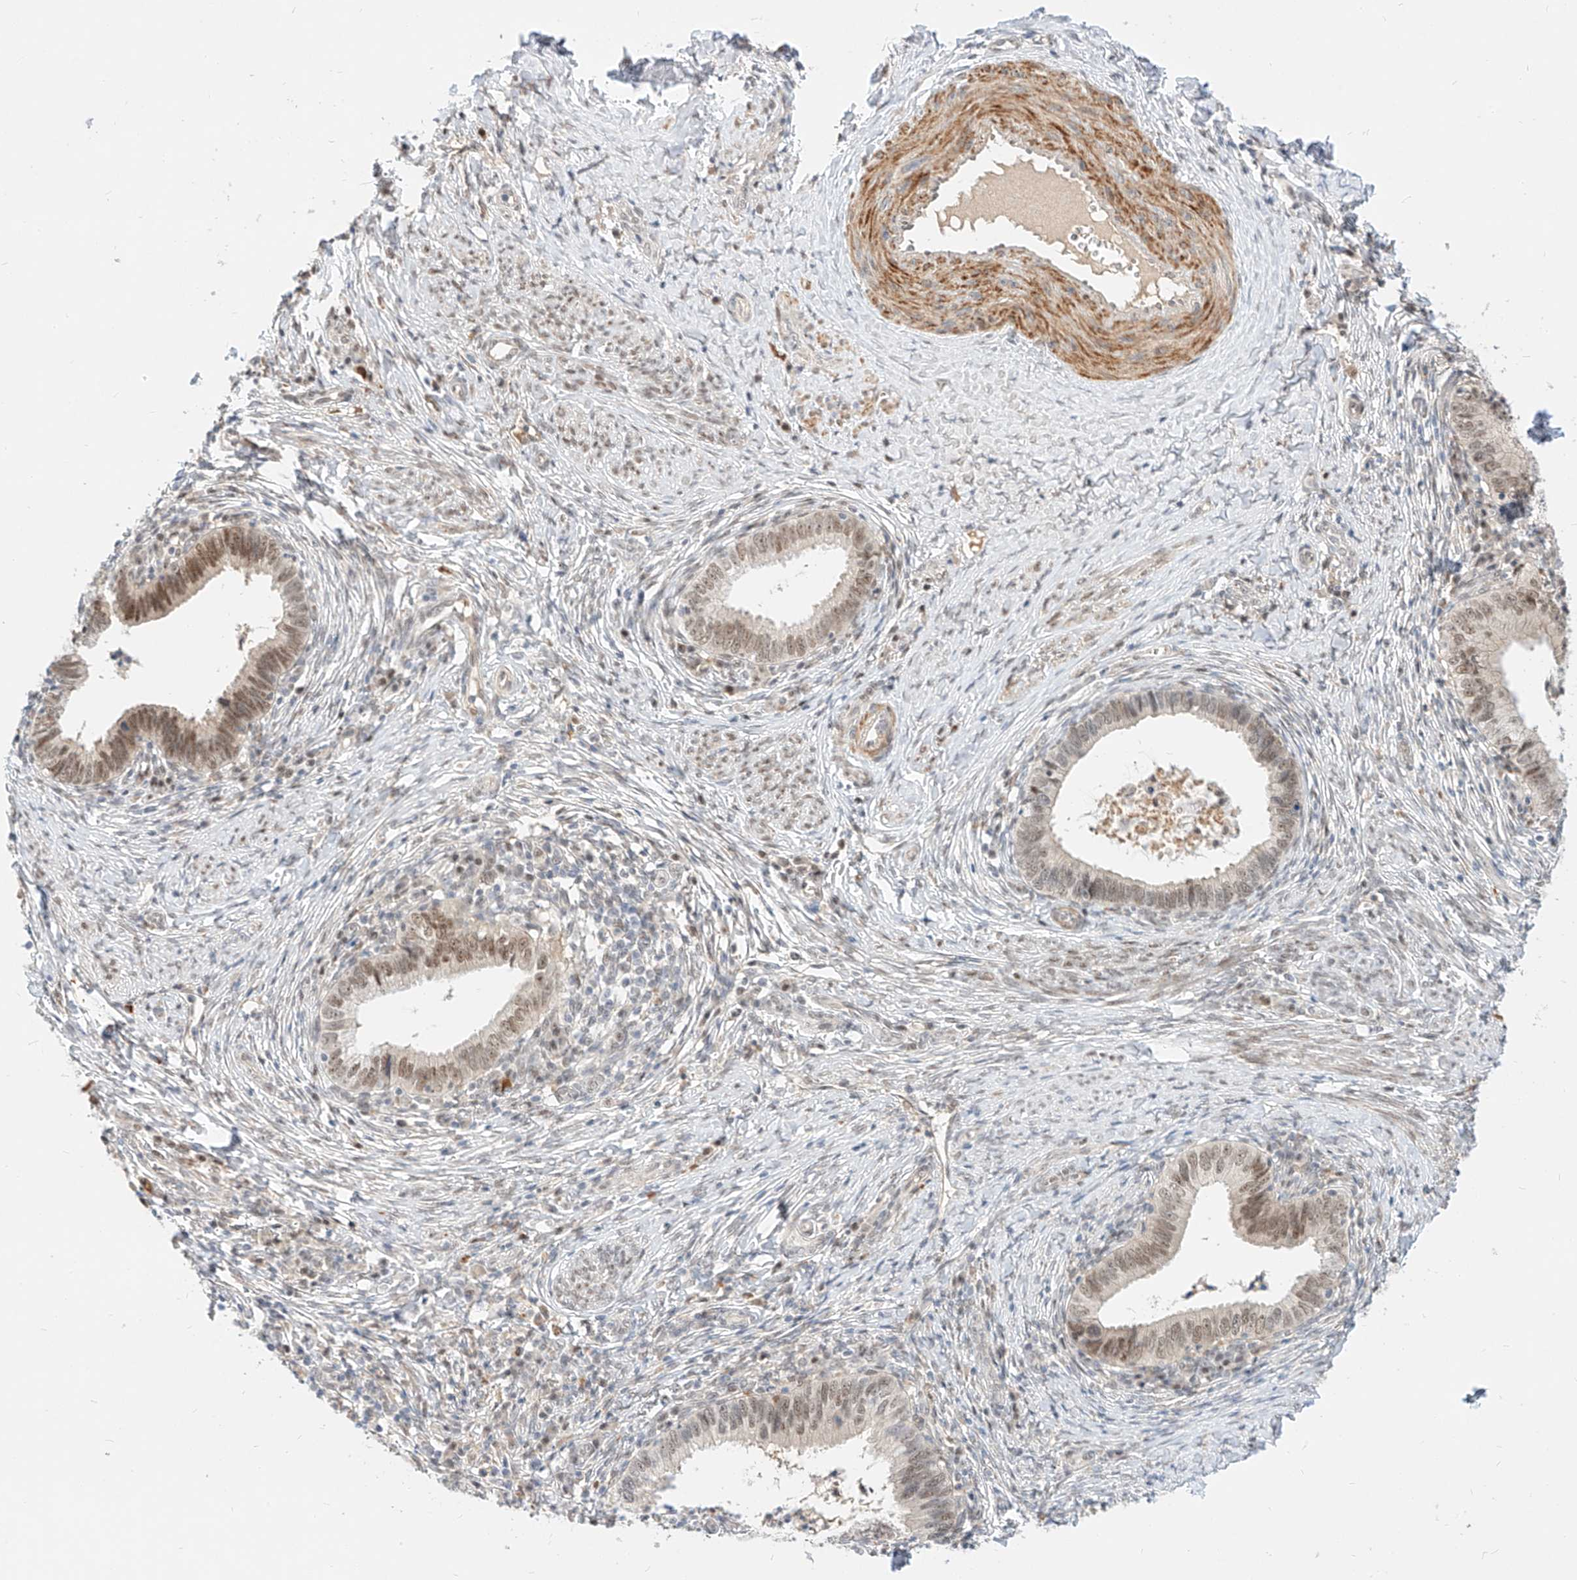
{"staining": {"intensity": "moderate", "quantity": "25%-75%", "location": "nuclear"}, "tissue": "cervical cancer", "cell_type": "Tumor cells", "image_type": "cancer", "snomed": [{"axis": "morphology", "description": "Adenocarcinoma, NOS"}, {"axis": "topography", "description": "Cervix"}], "caption": "Cervical cancer (adenocarcinoma) stained with a protein marker demonstrates moderate staining in tumor cells.", "gene": "CBX8", "patient": {"sex": "female", "age": 36}}